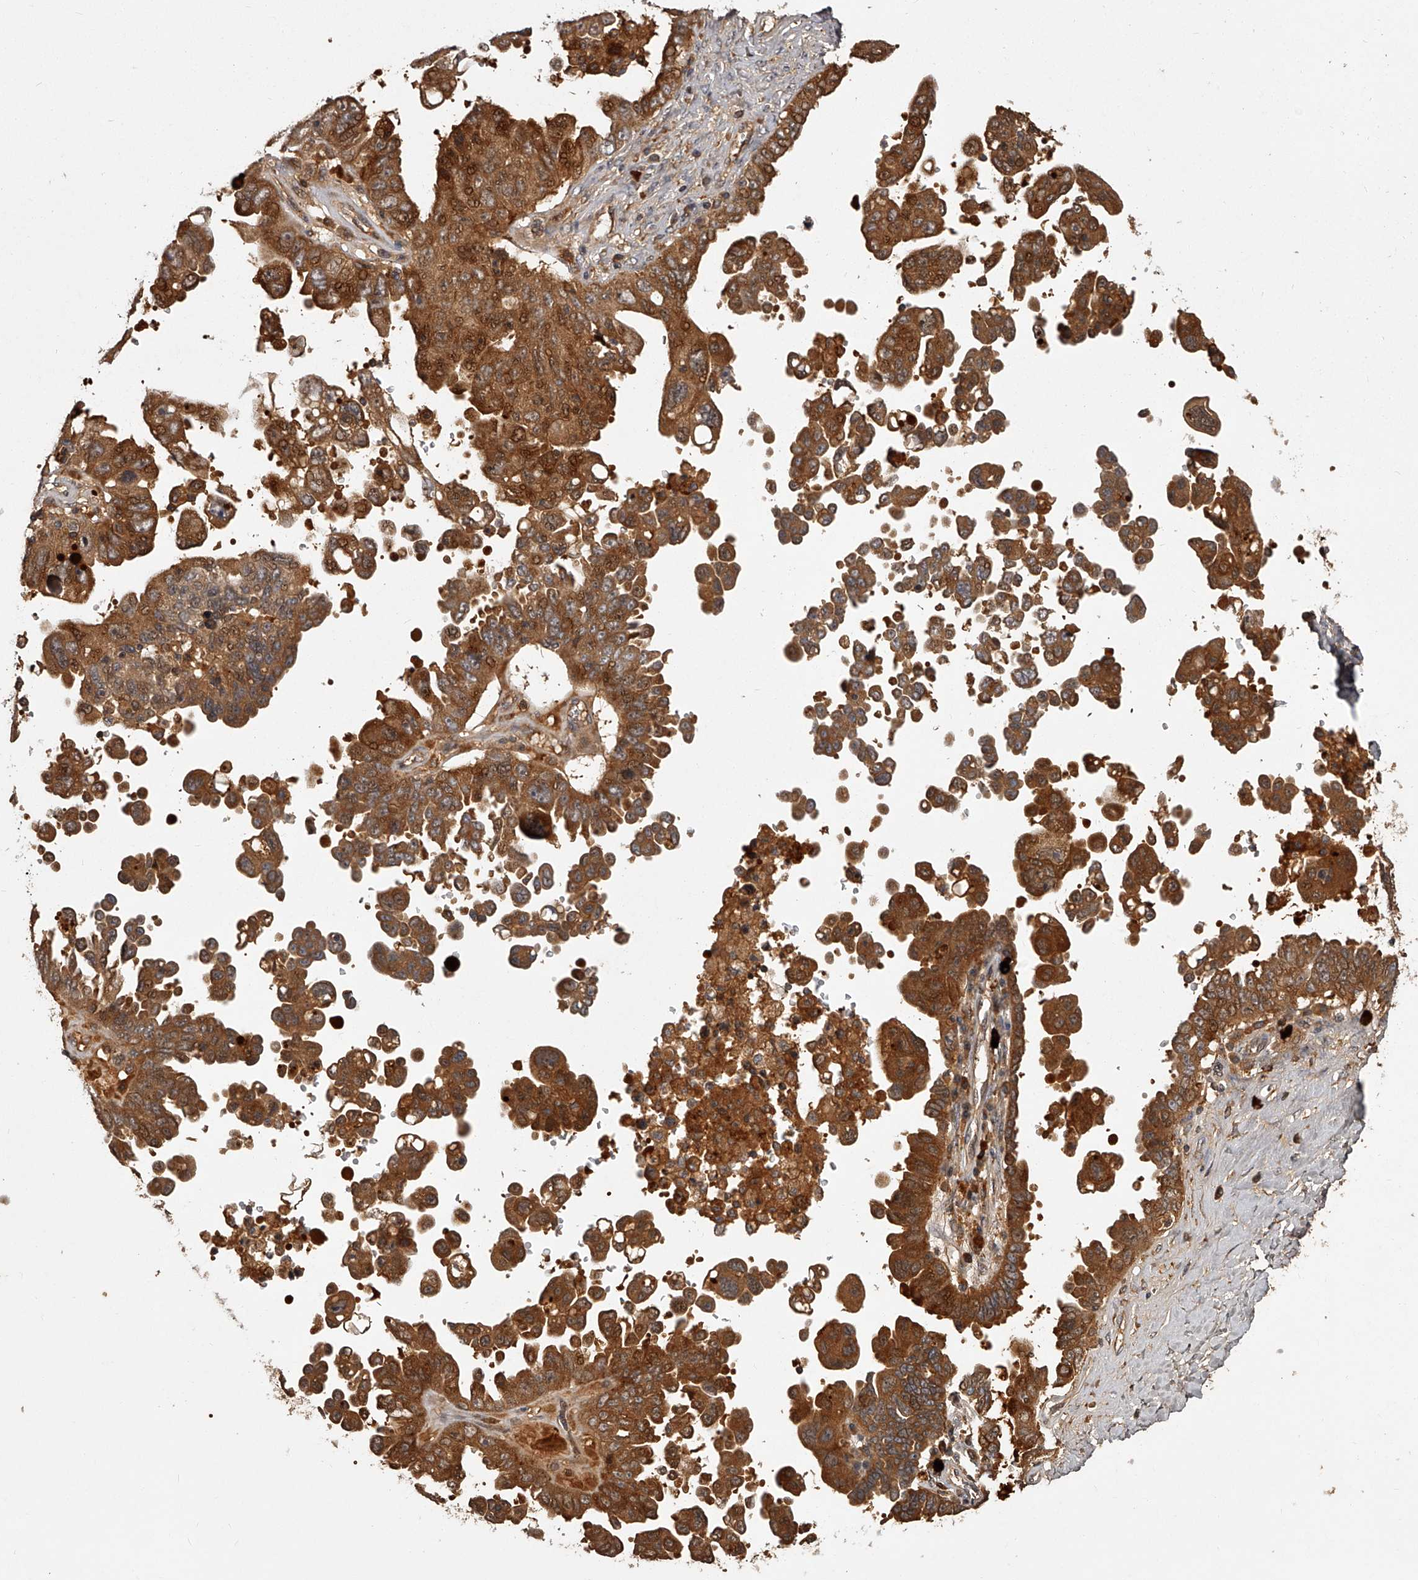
{"staining": {"intensity": "moderate", "quantity": ">75%", "location": "cytoplasmic/membranous,nuclear"}, "tissue": "ovarian cancer", "cell_type": "Tumor cells", "image_type": "cancer", "snomed": [{"axis": "morphology", "description": "Carcinoma, endometroid"}, {"axis": "topography", "description": "Ovary"}], "caption": "This is an image of immunohistochemistry (IHC) staining of ovarian endometroid carcinoma, which shows moderate positivity in the cytoplasmic/membranous and nuclear of tumor cells.", "gene": "CRYZL1", "patient": {"sex": "female", "age": 62}}